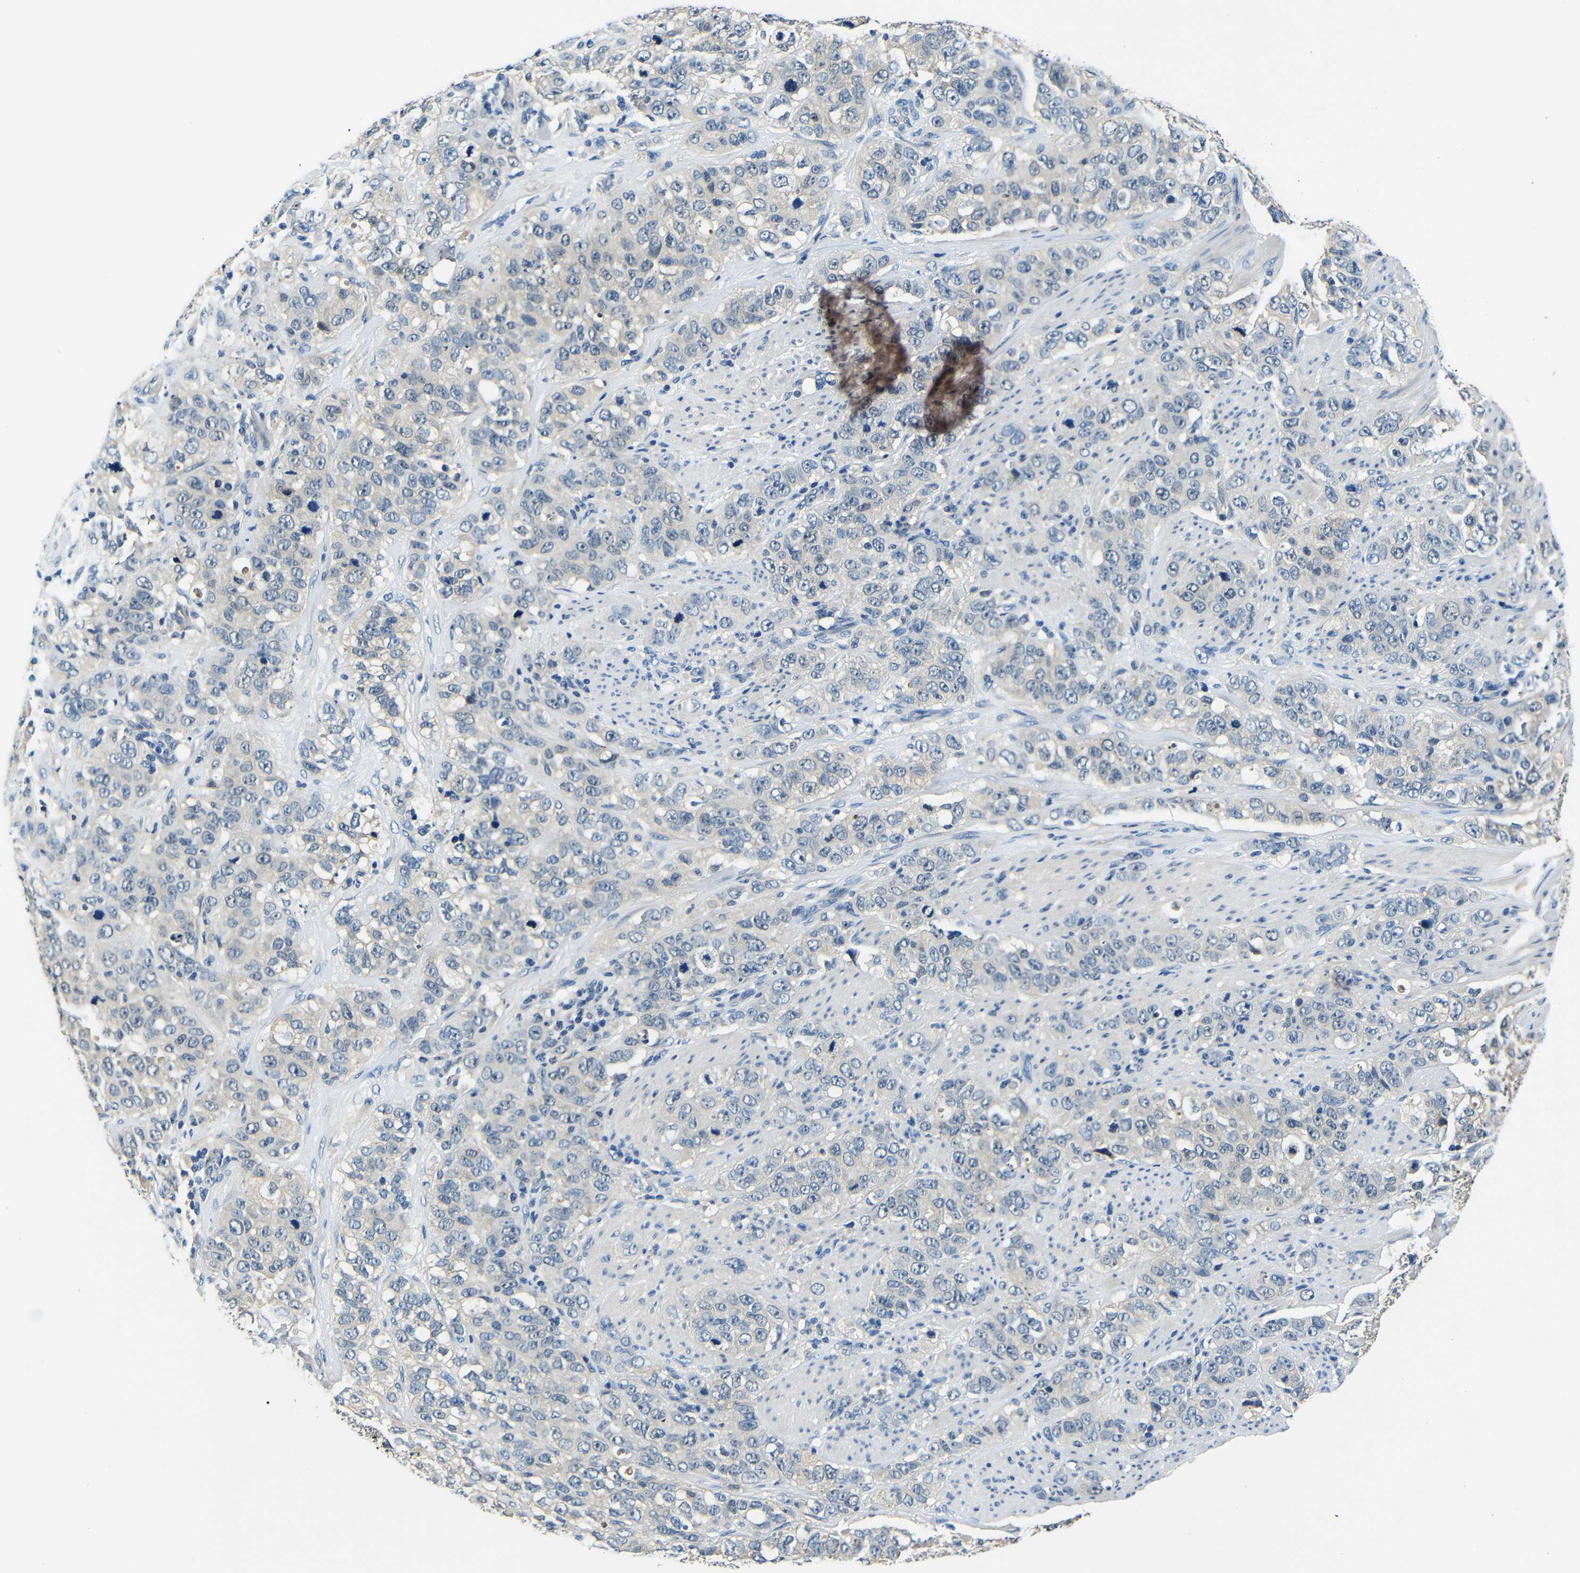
{"staining": {"intensity": "negative", "quantity": "none", "location": "none"}, "tissue": "stomach cancer", "cell_type": "Tumor cells", "image_type": "cancer", "snomed": [{"axis": "morphology", "description": "Adenocarcinoma, NOS"}, {"axis": "topography", "description": "Stomach"}], "caption": "IHC of human stomach cancer (adenocarcinoma) exhibits no positivity in tumor cells.", "gene": "ADAP1", "patient": {"sex": "male", "age": 48}}